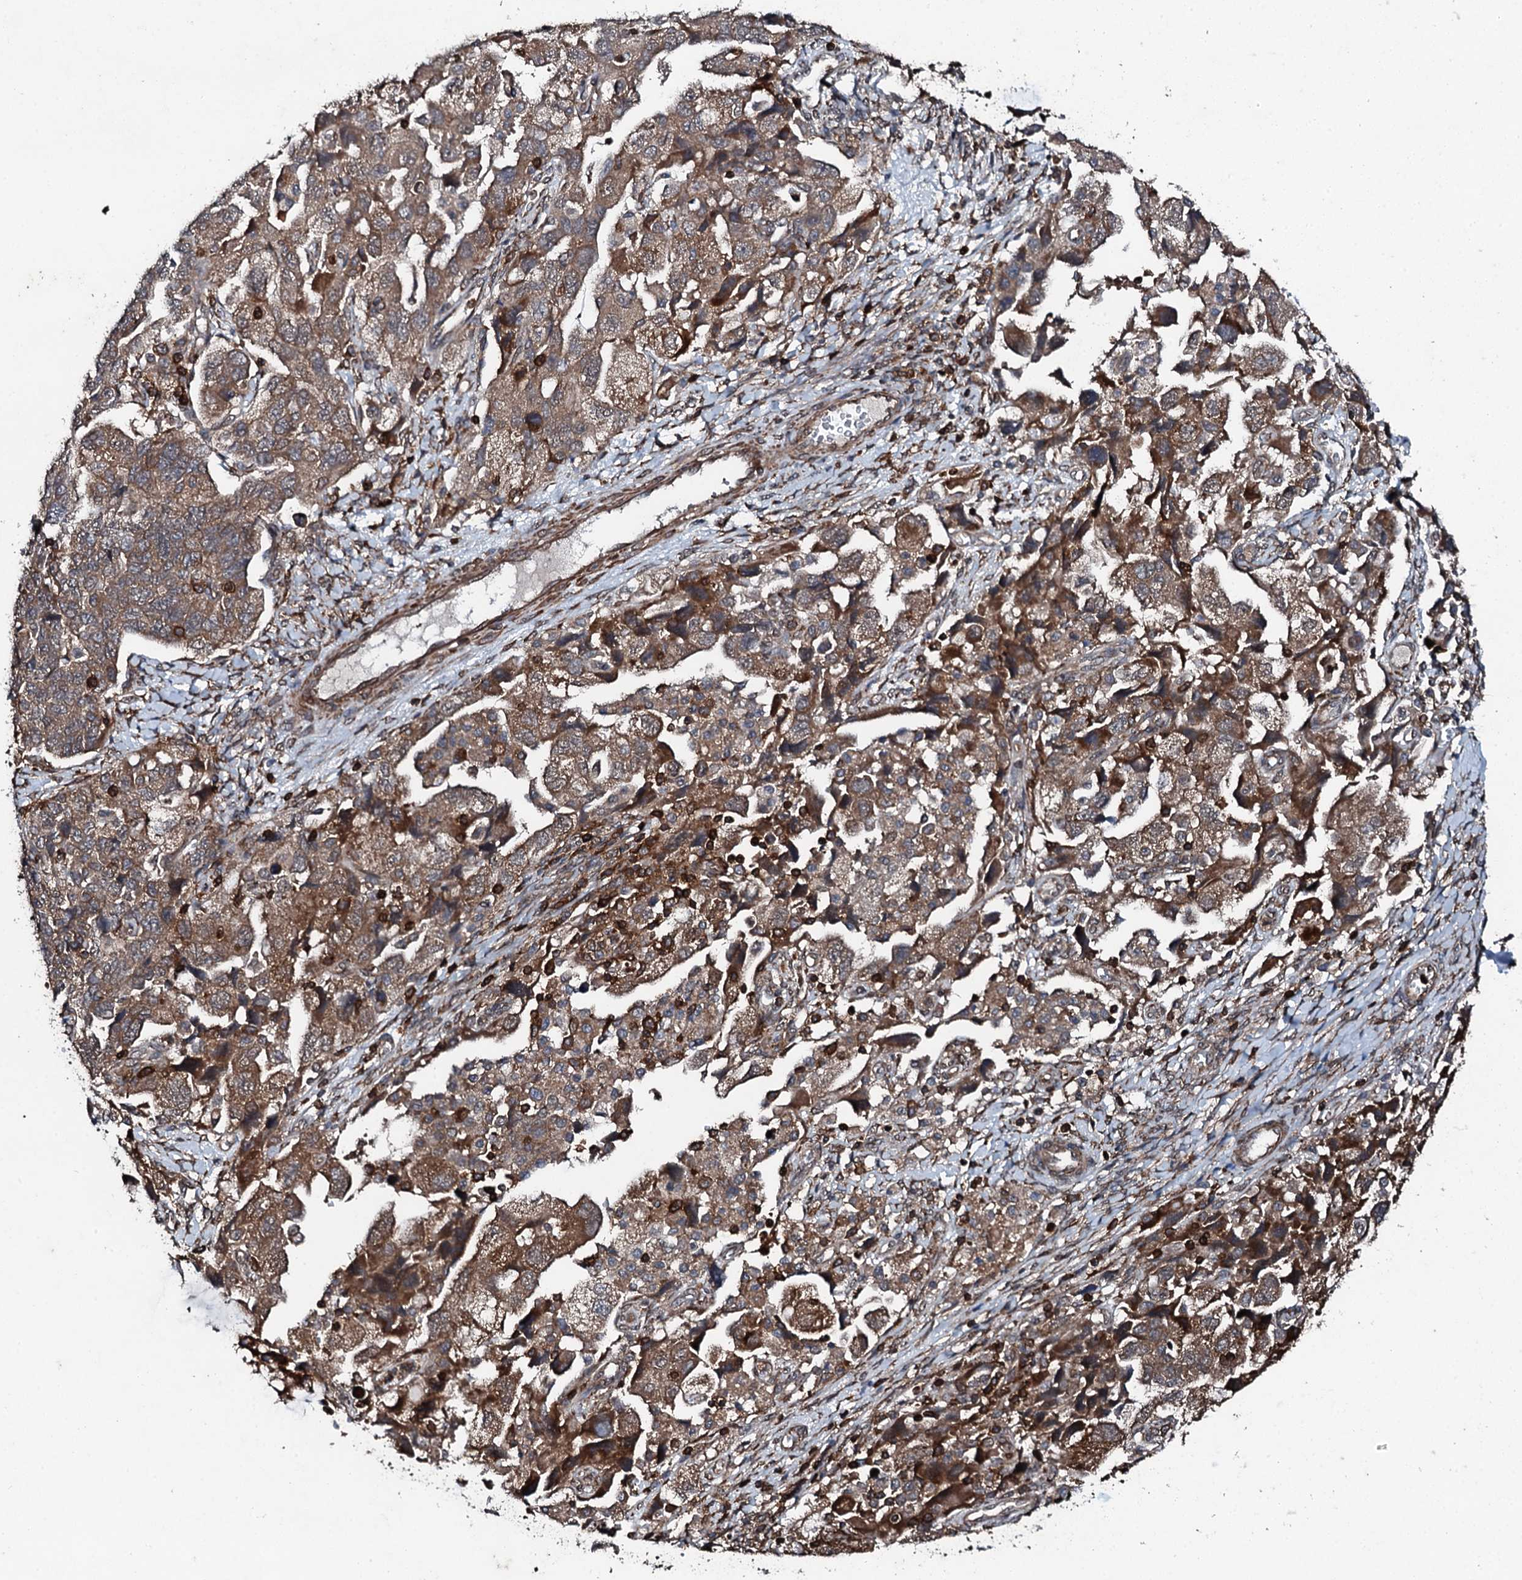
{"staining": {"intensity": "moderate", "quantity": ">75%", "location": "cytoplasmic/membranous"}, "tissue": "ovarian cancer", "cell_type": "Tumor cells", "image_type": "cancer", "snomed": [{"axis": "morphology", "description": "Carcinoma, NOS"}, {"axis": "morphology", "description": "Cystadenocarcinoma, serous, NOS"}, {"axis": "topography", "description": "Ovary"}], "caption": "A brown stain highlights moderate cytoplasmic/membranous positivity of a protein in ovarian cancer (carcinoma) tumor cells.", "gene": "EDC4", "patient": {"sex": "female", "age": 69}}